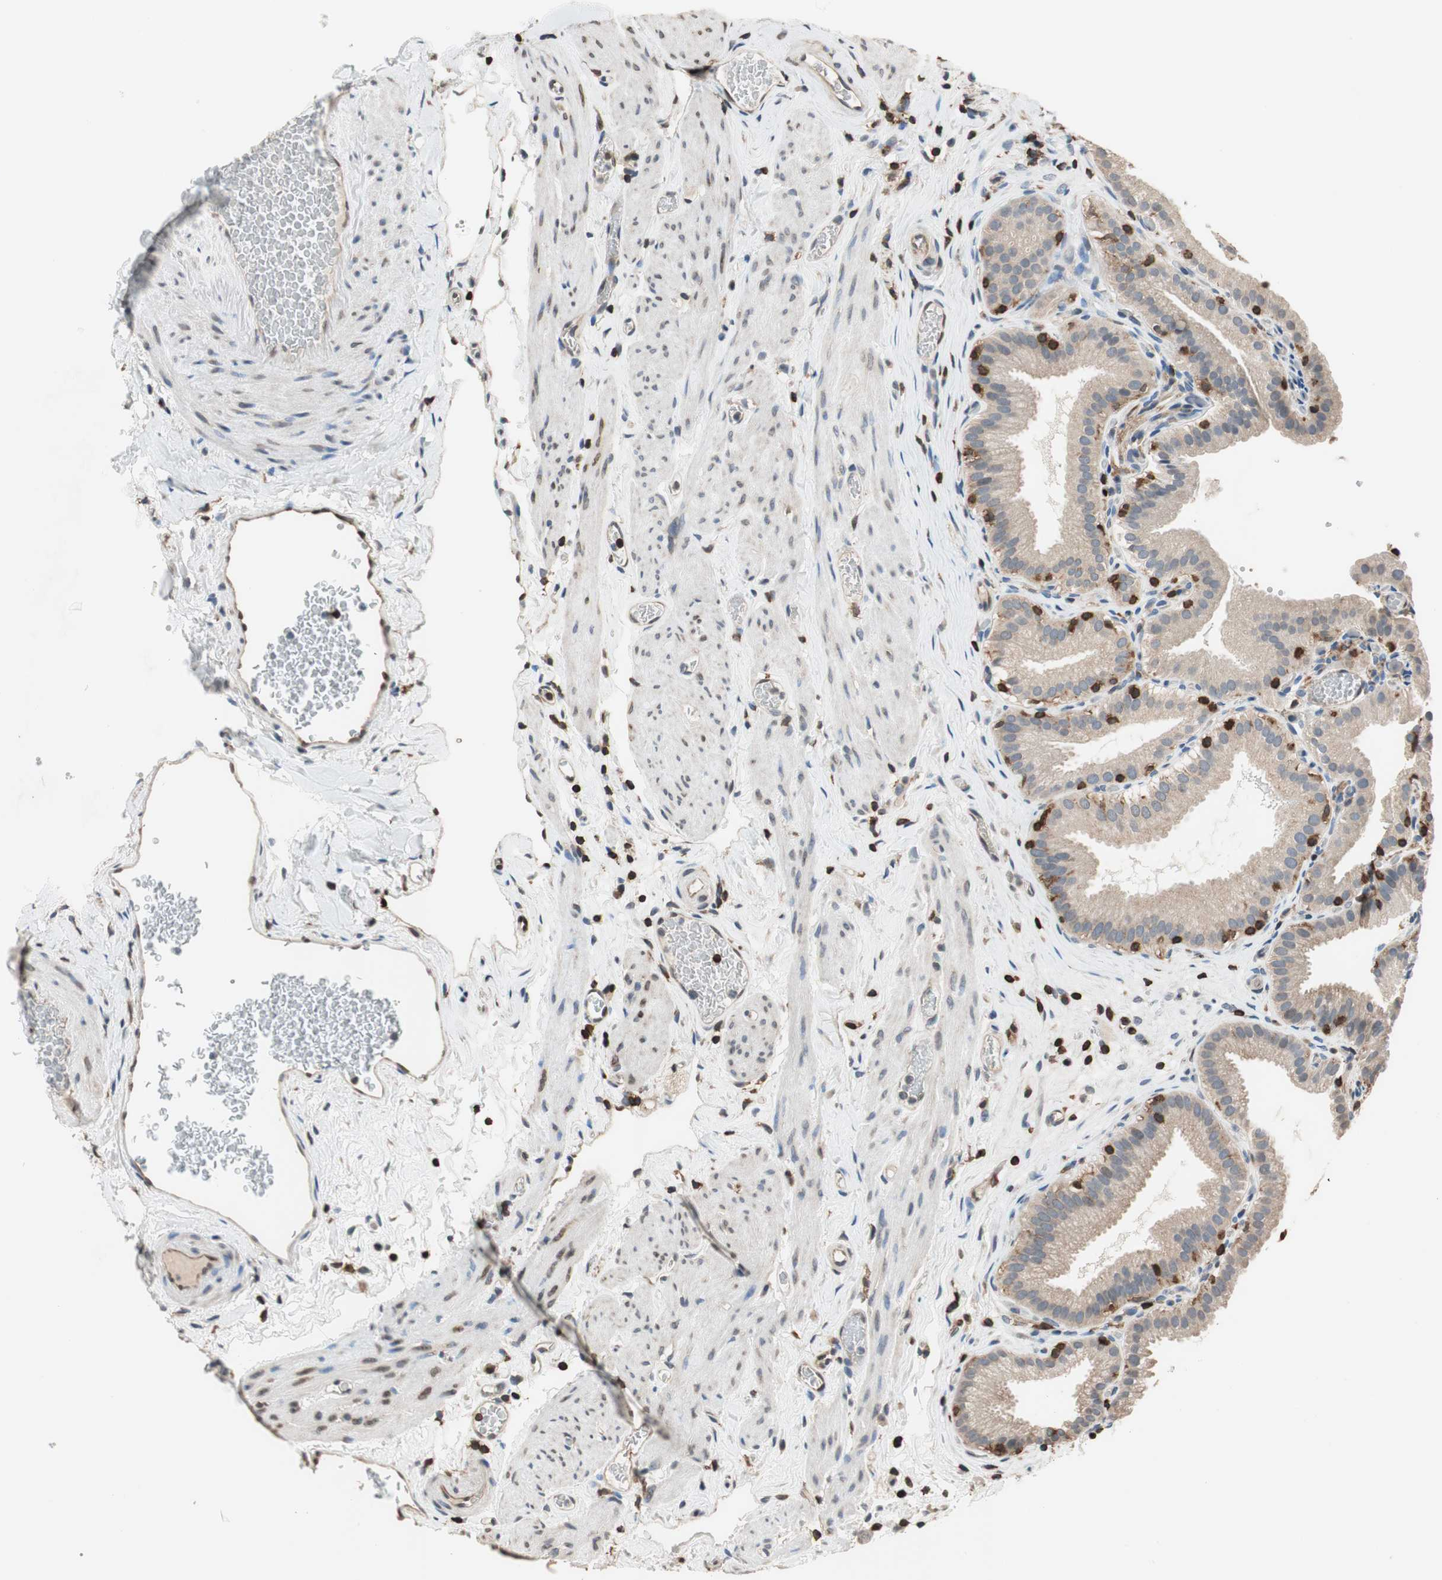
{"staining": {"intensity": "moderate", "quantity": ">75%", "location": "cytoplasmic/membranous"}, "tissue": "gallbladder", "cell_type": "Glandular cells", "image_type": "normal", "snomed": [{"axis": "morphology", "description": "Normal tissue, NOS"}, {"axis": "morphology", "description": "Inflammation, NOS"}, {"axis": "topography", "description": "Gallbladder"}], "caption": "Protein positivity by immunohistochemistry shows moderate cytoplasmic/membranous positivity in about >75% of glandular cells in normal gallbladder.", "gene": "NFATC2", "patient": {"sex": "male", "age": 66}}